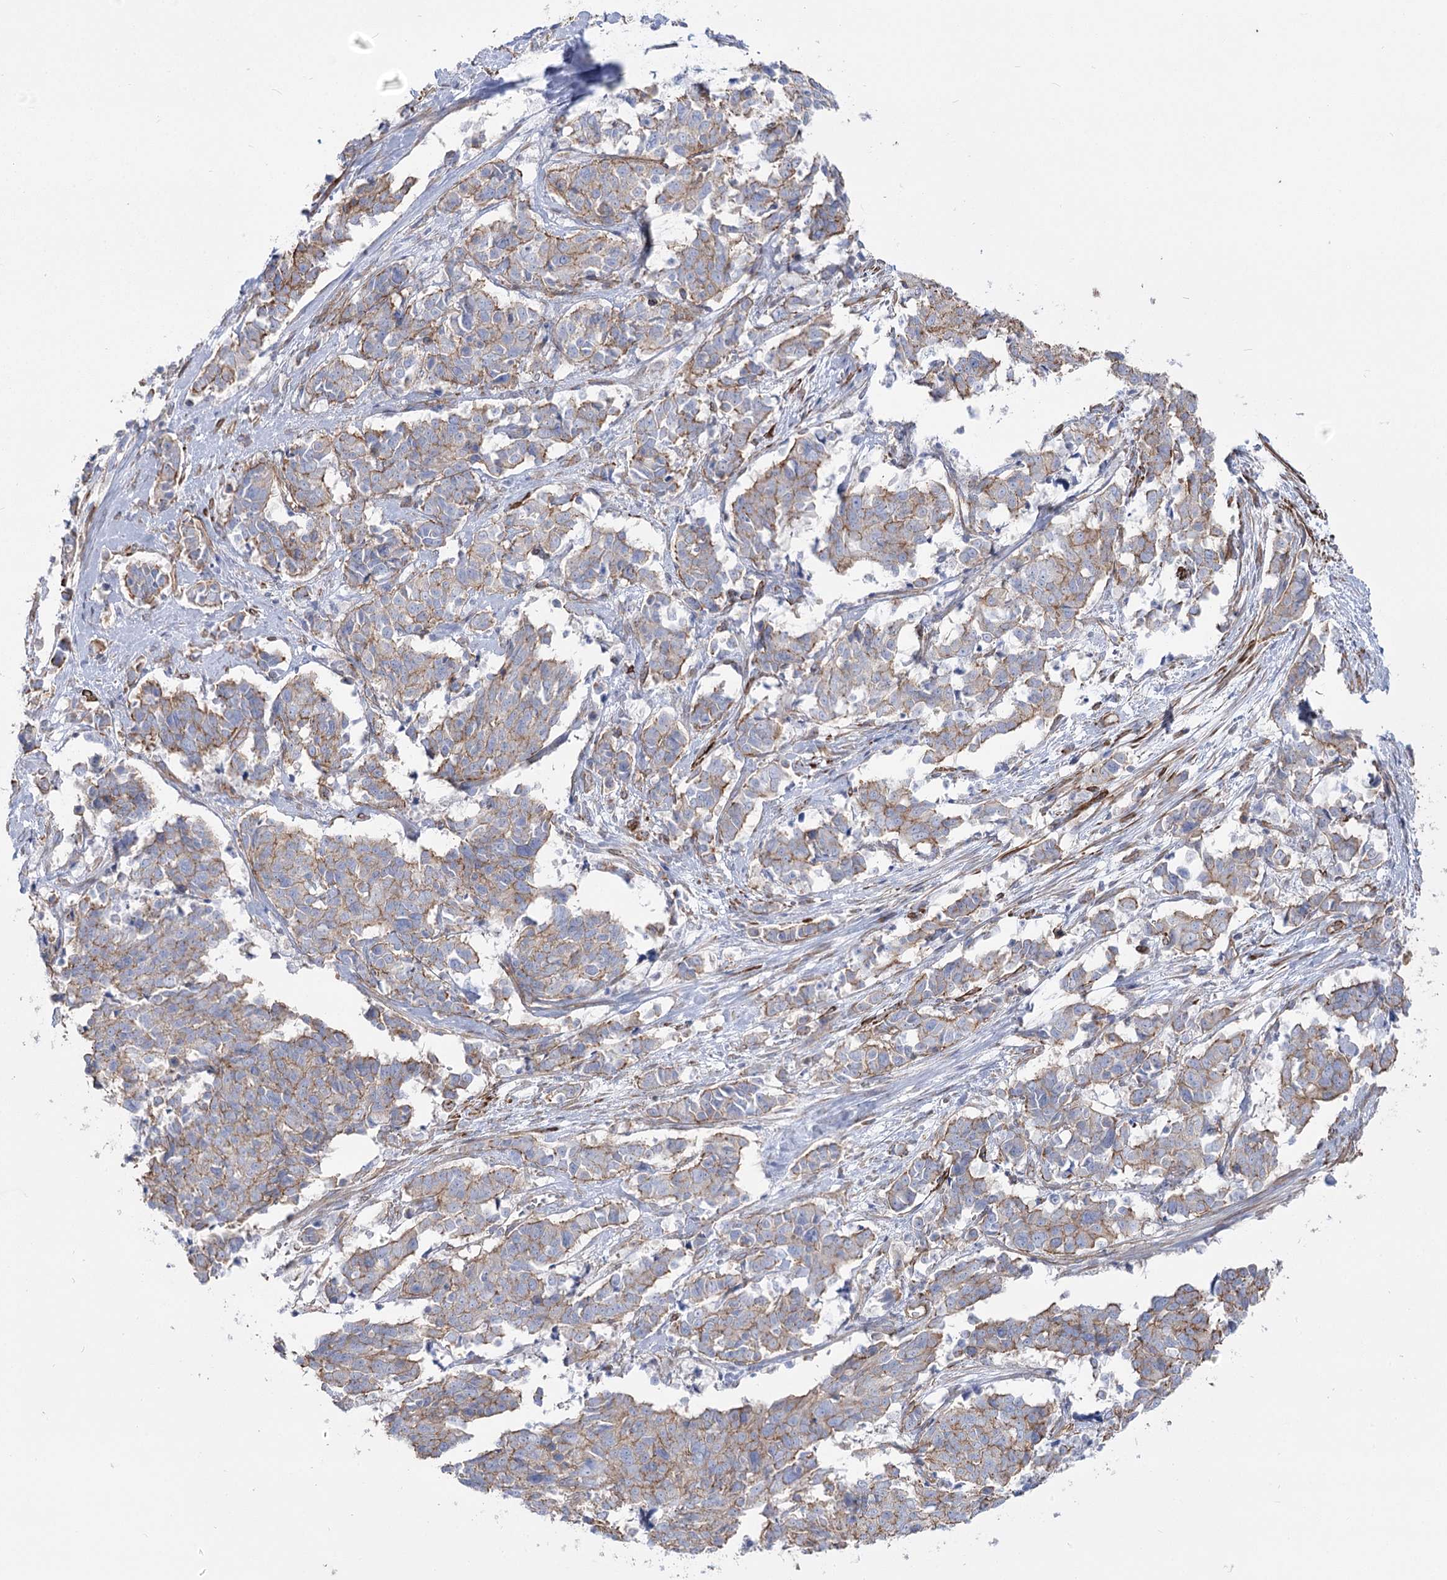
{"staining": {"intensity": "weak", "quantity": "25%-75%", "location": "cytoplasmic/membranous"}, "tissue": "cervical cancer", "cell_type": "Tumor cells", "image_type": "cancer", "snomed": [{"axis": "morphology", "description": "Normal tissue, NOS"}, {"axis": "morphology", "description": "Squamous cell carcinoma, NOS"}, {"axis": "topography", "description": "Cervix"}], "caption": "Cervical squamous cell carcinoma was stained to show a protein in brown. There is low levels of weak cytoplasmic/membranous positivity in approximately 25%-75% of tumor cells.", "gene": "PLEKHA5", "patient": {"sex": "female", "age": 35}}